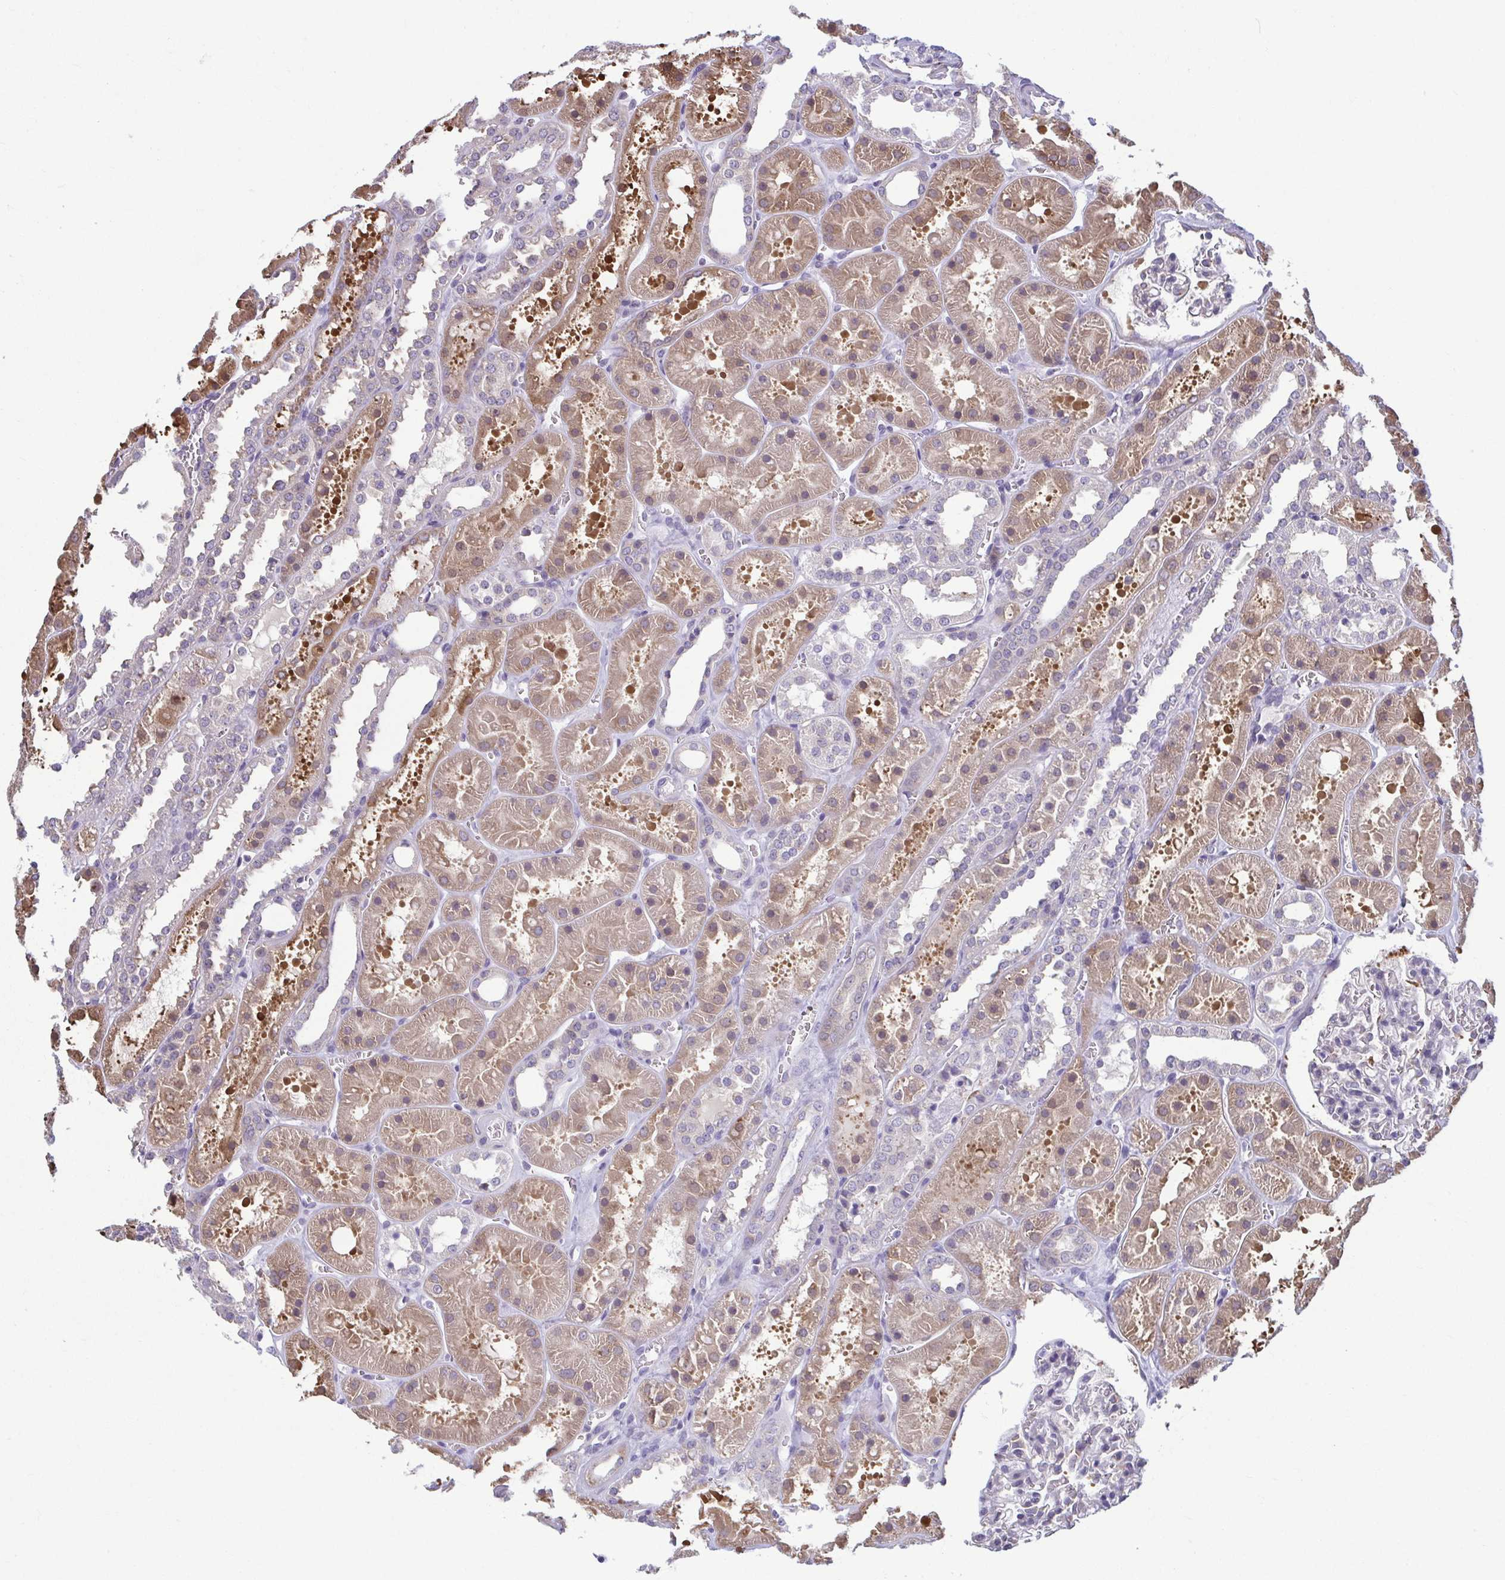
{"staining": {"intensity": "negative", "quantity": "none", "location": "none"}, "tissue": "kidney", "cell_type": "Cells in glomeruli", "image_type": "normal", "snomed": [{"axis": "morphology", "description": "Normal tissue, NOS"}, {"axis": "topography", "description": "Kidney"}], "caption": "The photomicrograph displays no significant positivity in cells in glomeruli of kidney.", "gene": "TMEM108", "patient": {"sex": "female", "age": 41}}